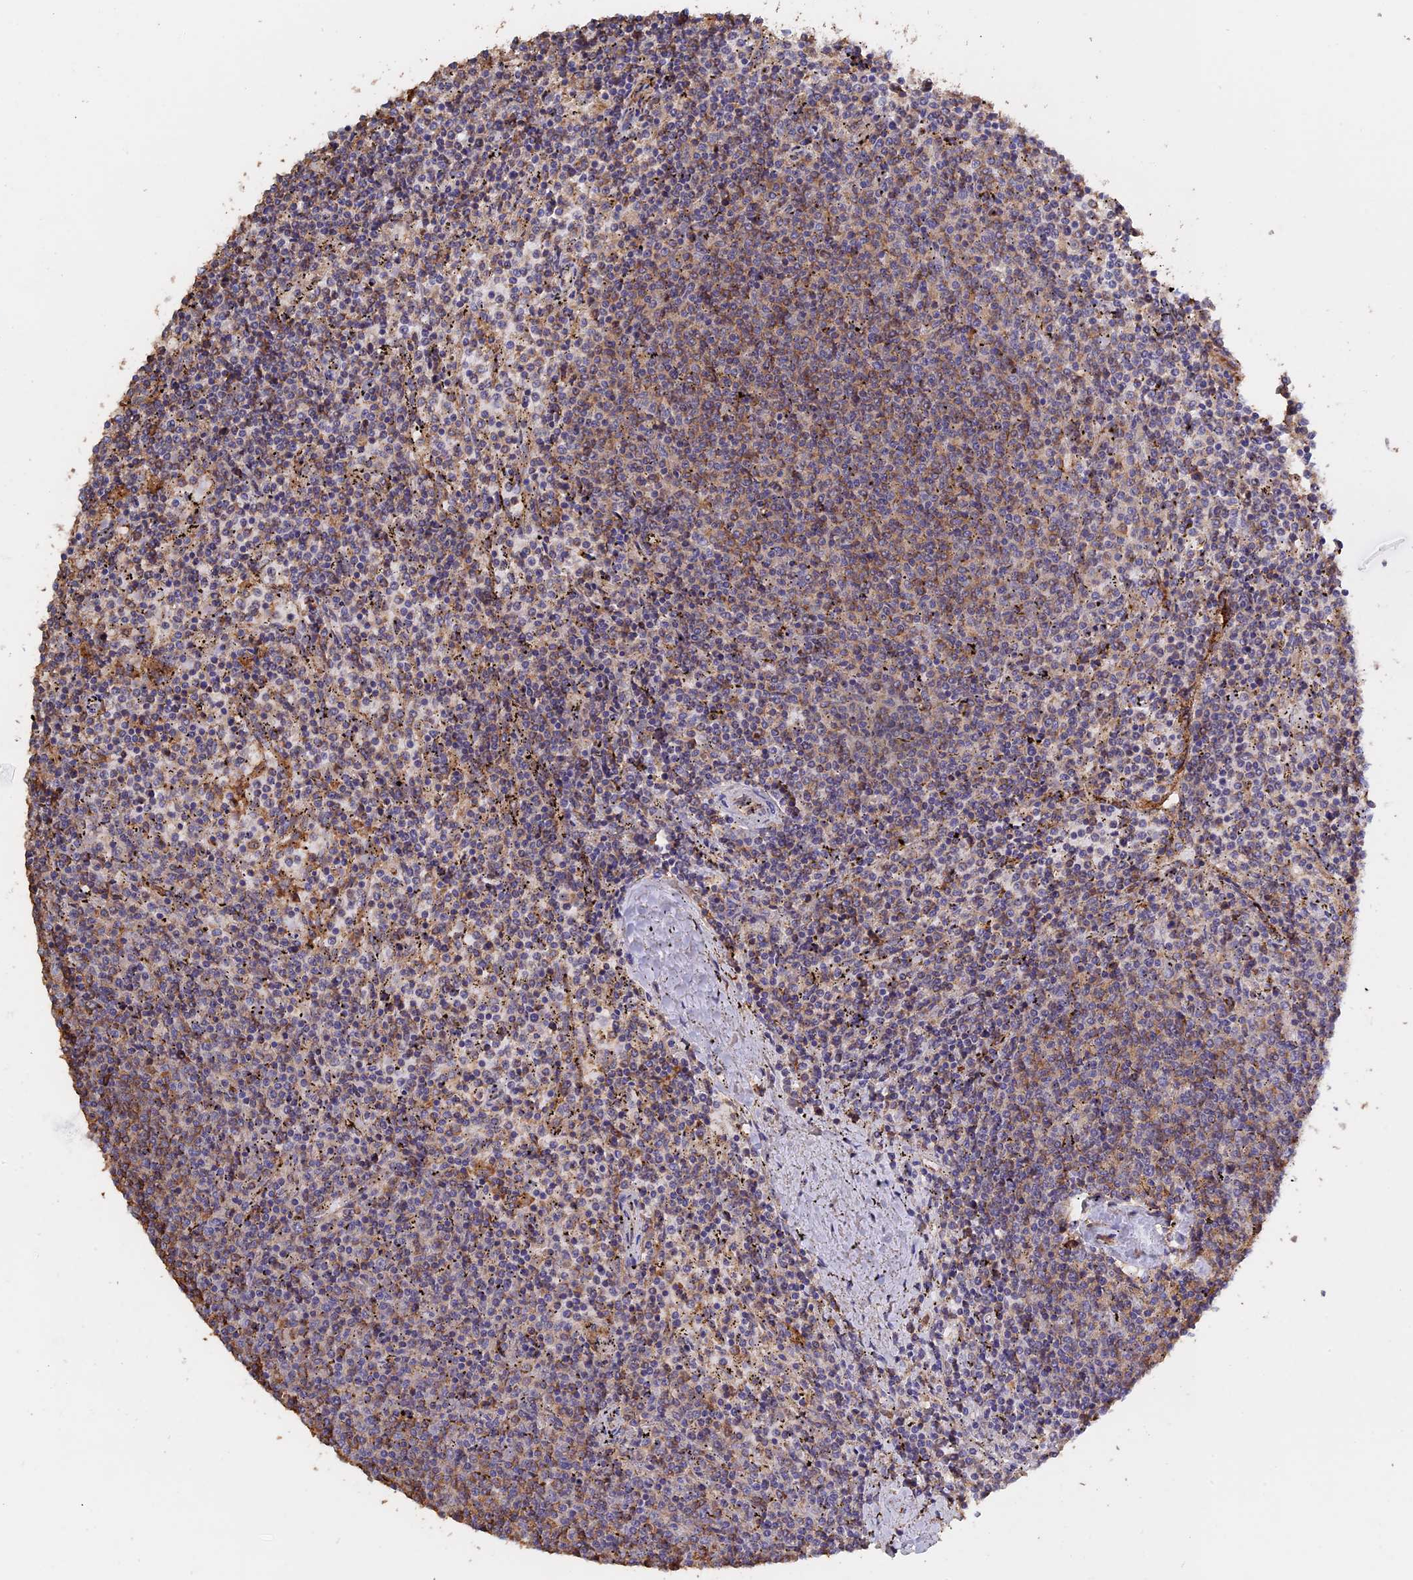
{"staining": {"intensity": "negative", "quantity": "none", "location": "none"}, "tissue": "lymphoma", "cell_type": "Tumor cells", "image_type": "cancer", "snomed": [{"axis": "morphology", "description": "Malignant lymphoma, non-Hodgkin's type, Low grade"}, {"axis": "topography", "description": "Spleen"}], "caption": "Immunohistochemistry micrograph of neoplastic tissue: low-grade malignant lymphoma, non-Hodgkin's type stained with DAB demonstrates no significant protein staining in tumor cells.", "gene": "PIGQ", "patient": {"sex": "female", "age": 50}}